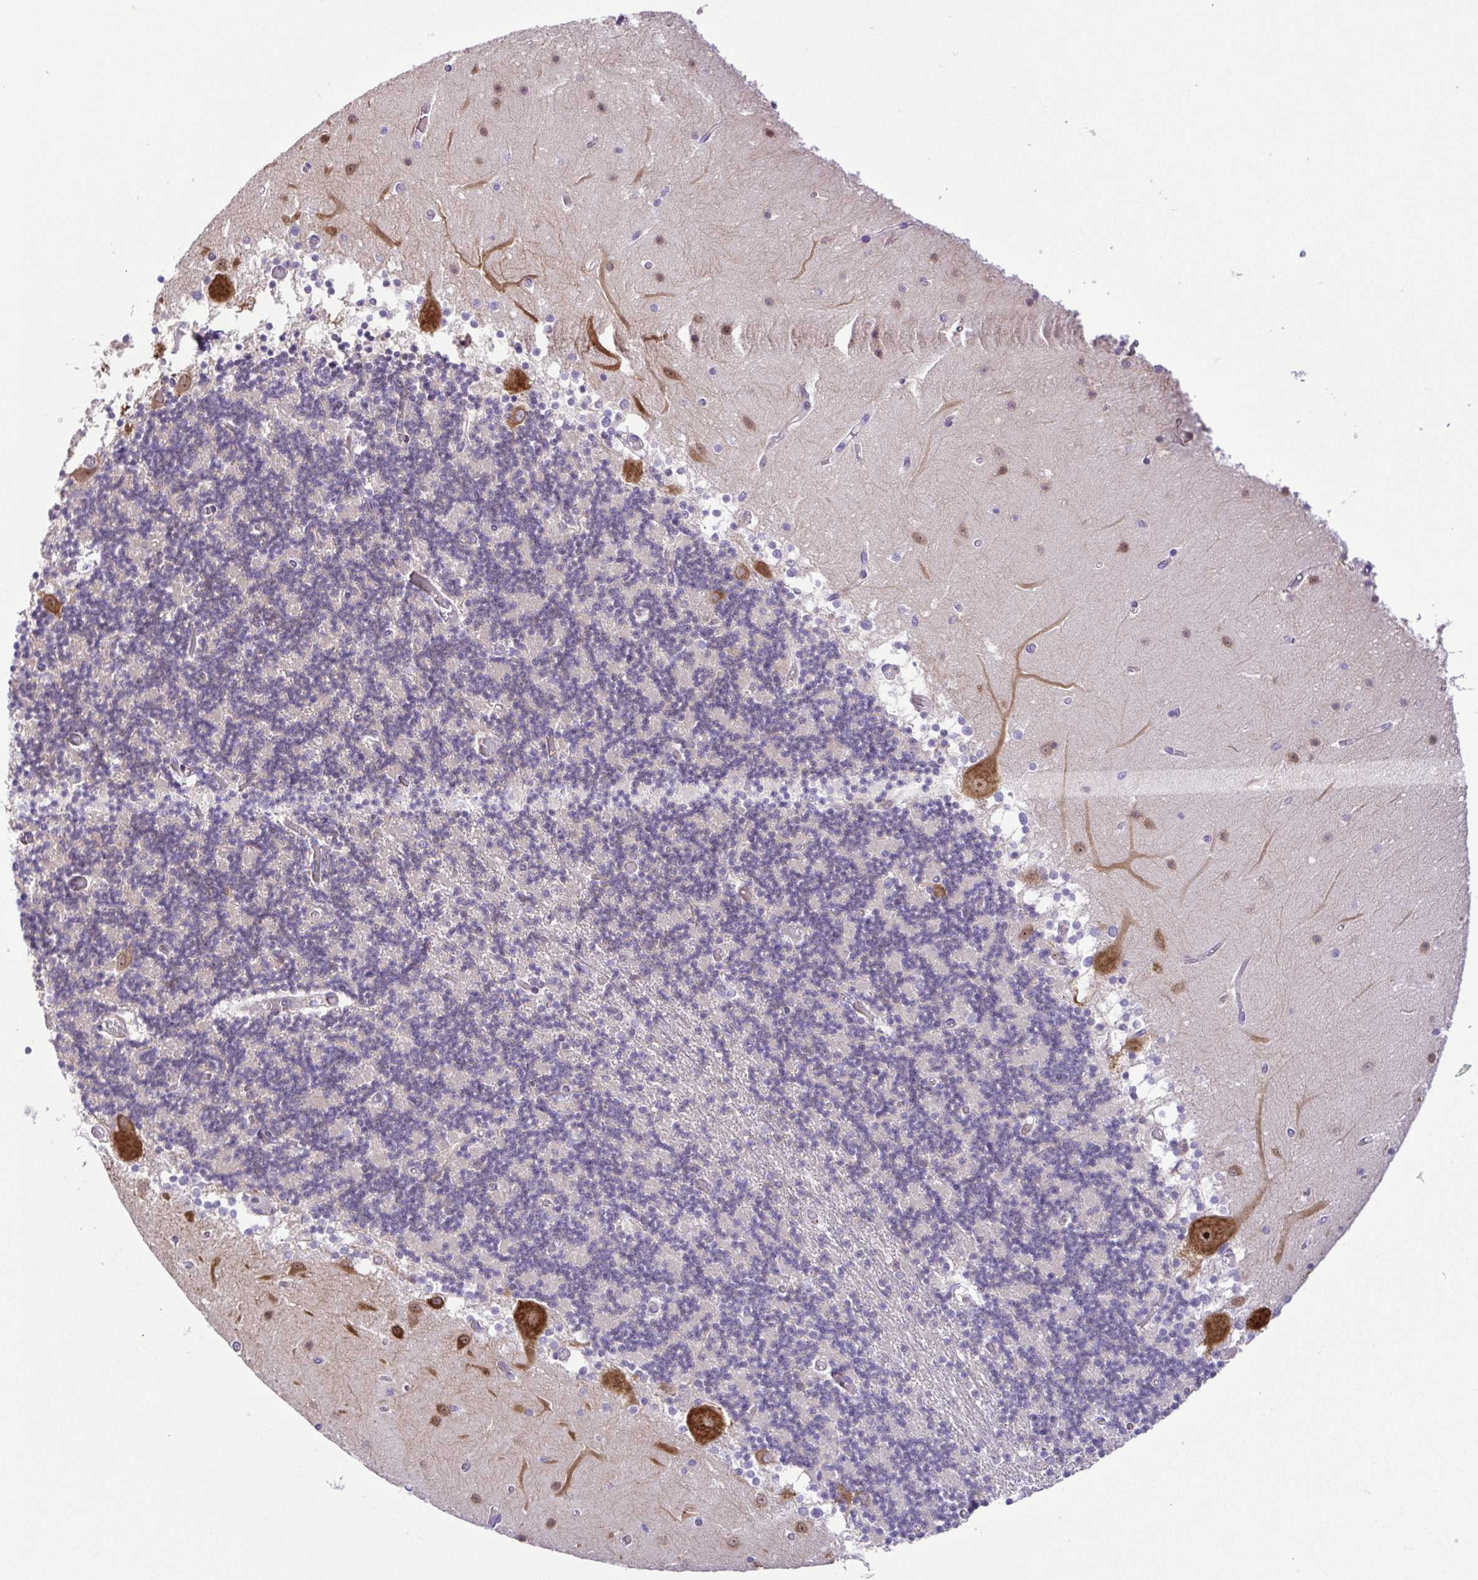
{"staining": {"intensity": "negative", "quantity": "none", "location": "none"}, "tissue": "cerebellum", "cell_type": "Cells in granular layer", "image_type": "normal", "snomed": [{"axis": "morphology", "description": "Normal tissue, NOS"}, {"axis": "topography", "description": "Cerebellum"}], "caption": "High magnification brightfield microscopy of unremarkable cerebellum stained with DAB (3,3'-diaminobenzidine) (brown) and counterstained with hematoxylin (blue): cells in granular layer show no significant expression.", "gene": "FLT1", "patient": {"sex": "female", "age": 28}}